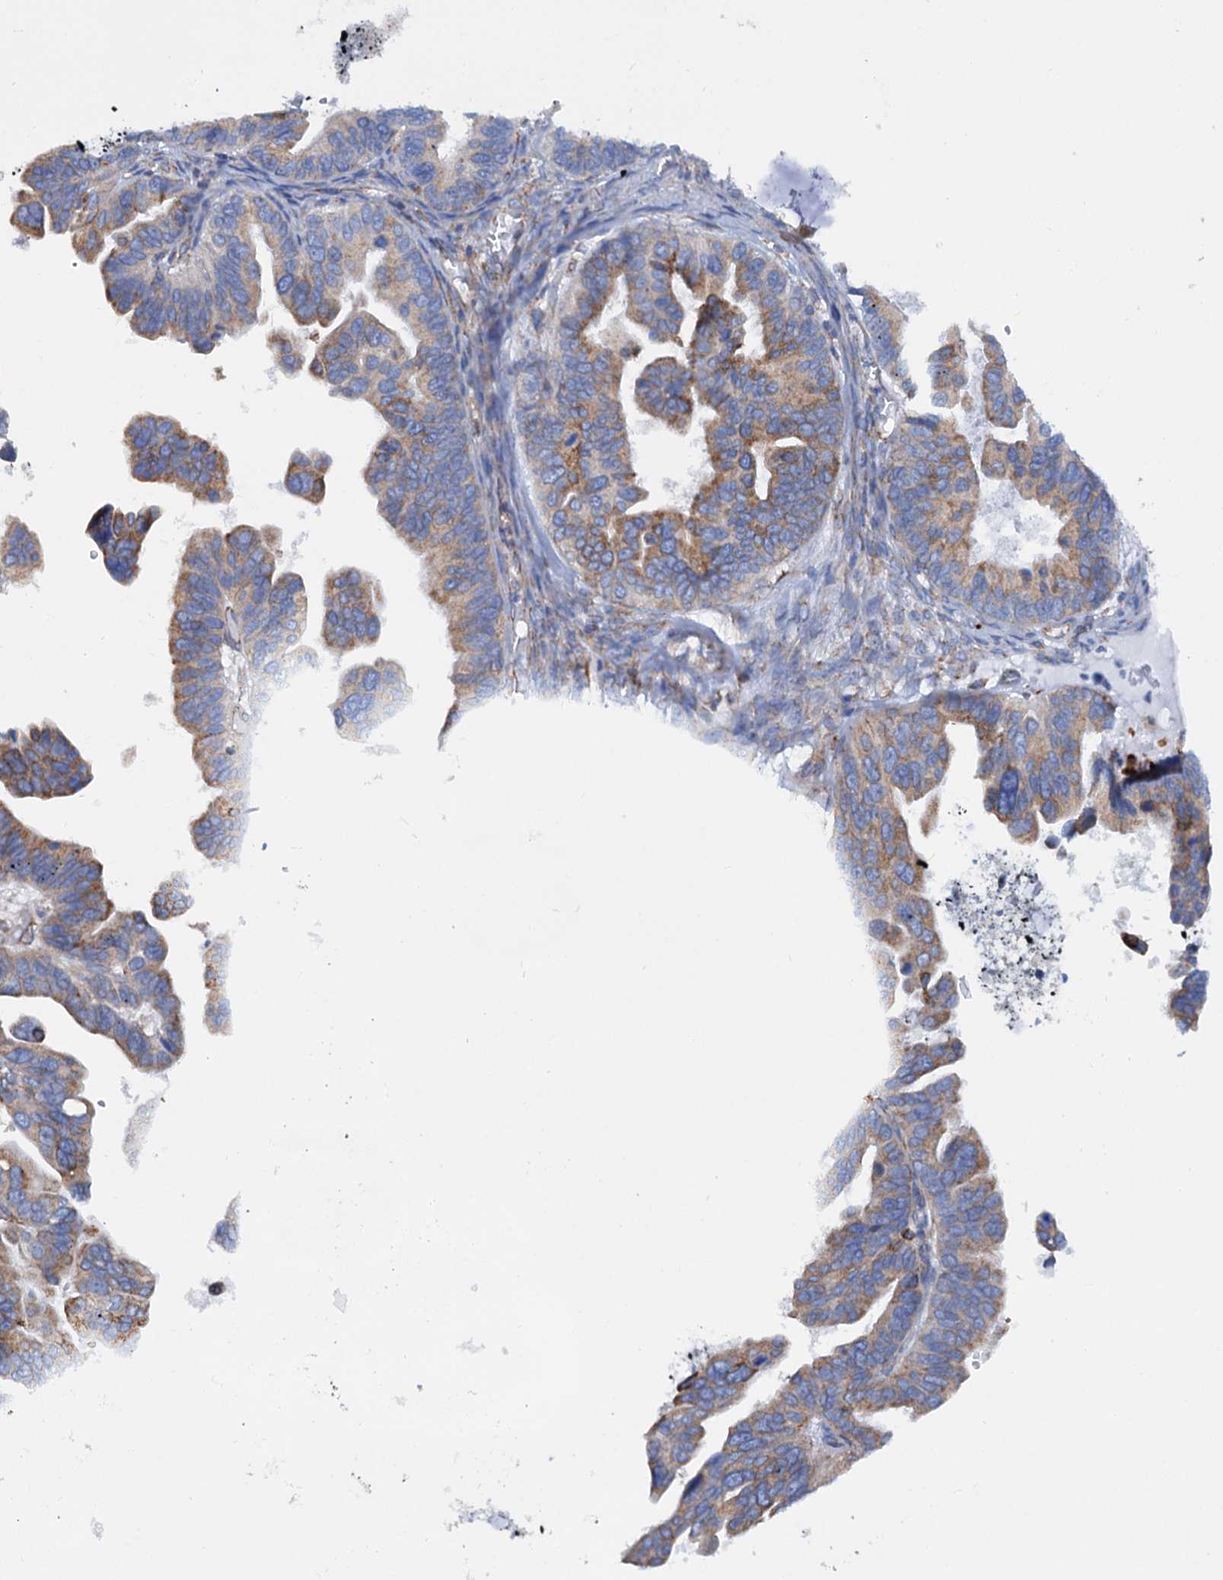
{"staining": {"intensity": "moderate", "quantity": ">75%", "location": "cytoplasmic/membranous"}, "tissue": "ovarian cancer", "cell_type": "Tumor cells", "image_type": "cancer", "snomed": [{"axis": "morphology", "description": "Cystadenocarcinoma, serous, NOS"}, {"axis": "topography", "description": "Ovary"}], "caption": "An image of ovarian cancer stained for a protein shows moderate cytoplasmic/membranous brown staining in tumor cells.", "gene": "SHE", "patient": {"sex": "female", "age": 56}}